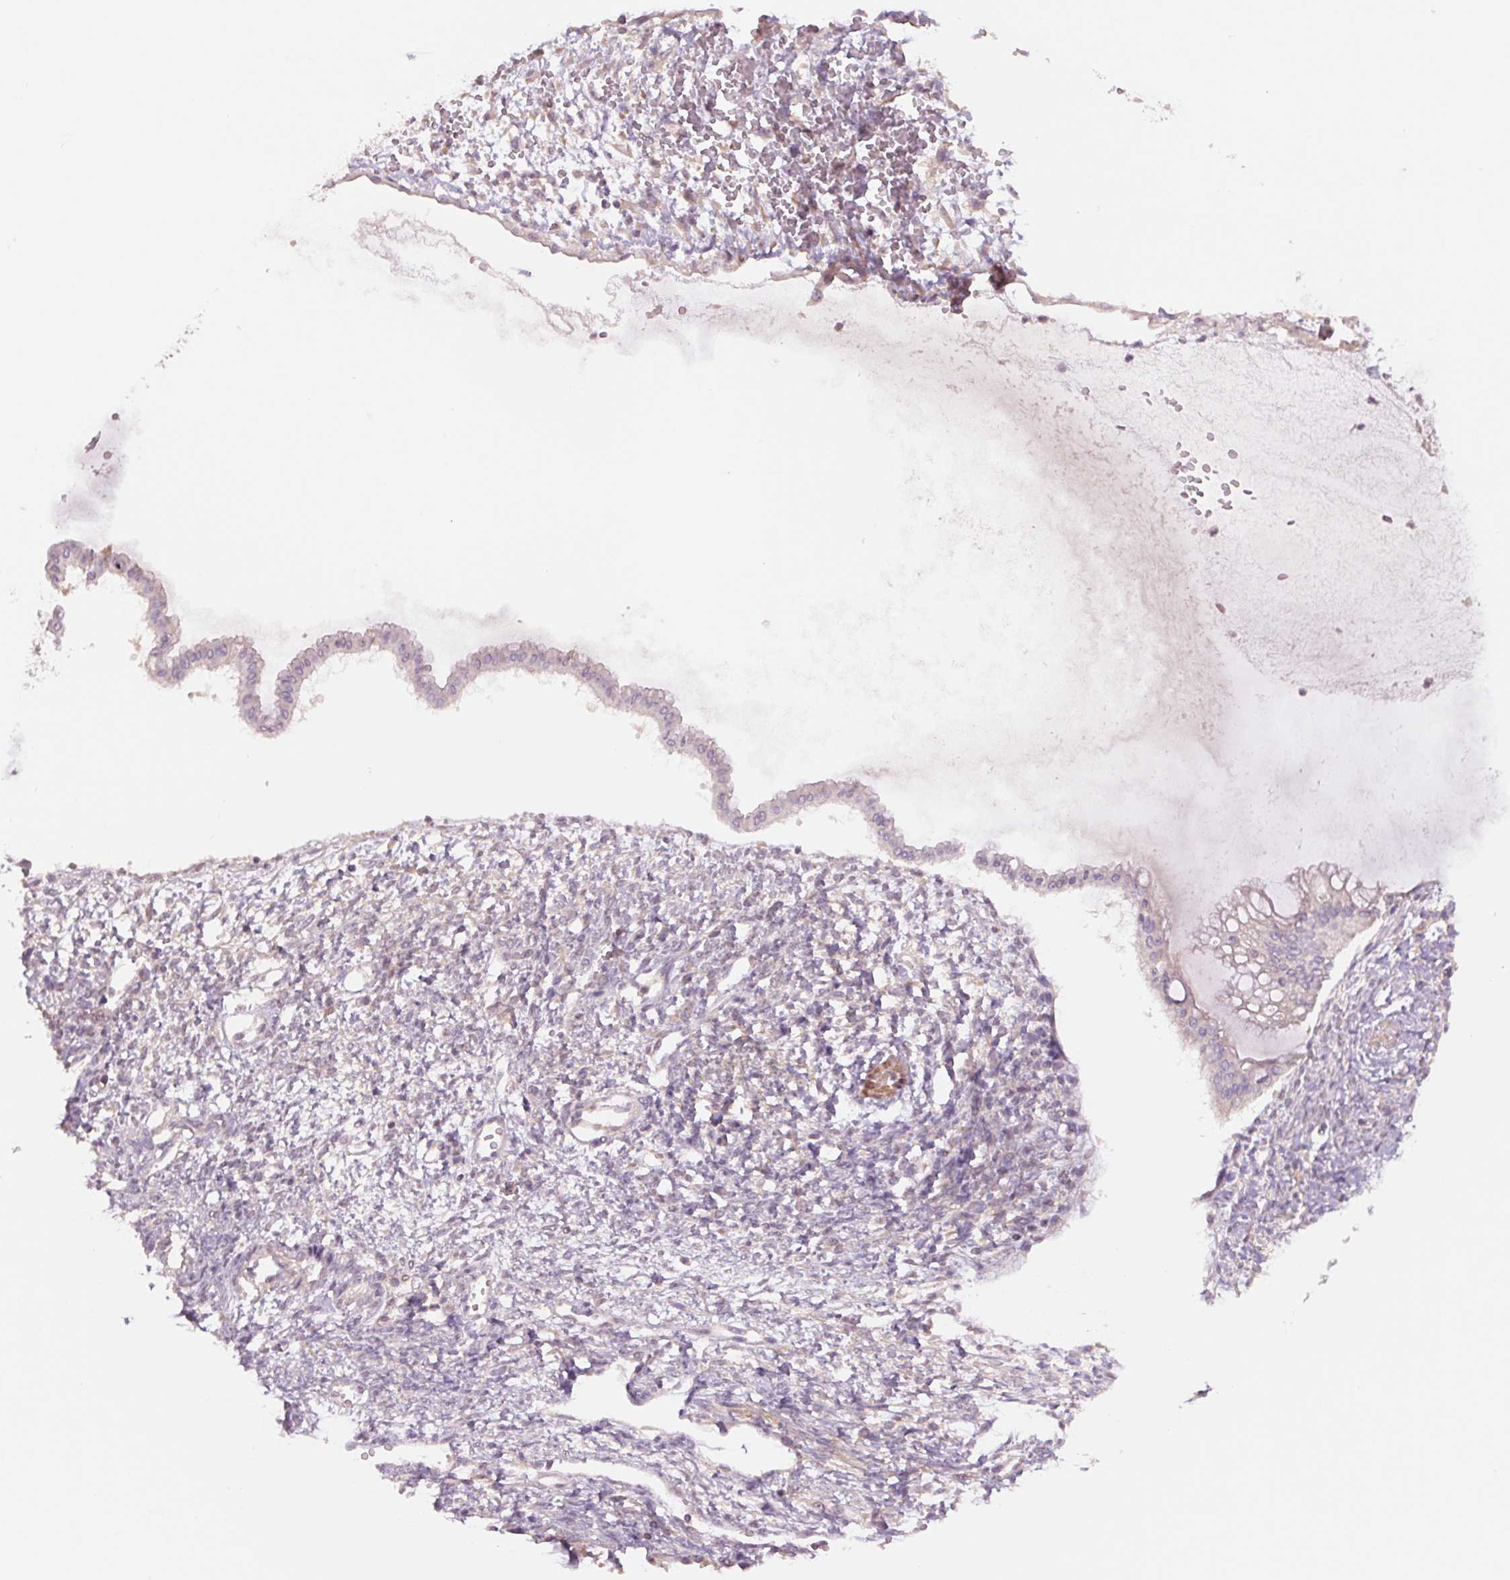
{"staining": {"intensity": "negative", "quantity": "none", "location": "none"}, "tissue": "ovarian cancer", "cell_type": "Tumor cells", "image_type": "cancer", "snomed": [{"axis": "morphology", "description": "Cystadenocarcinoma, mucinous, NOS"}, {"axis": "topography", "description": "Ovary"}], "caption": "Ovarian mucinous cystadenocarcinoma was stained to show a protein in brown. There is no significant positivity in tumor cells.", "gene": "PPIA", "patient": {"sex": "female", "age": 73}}